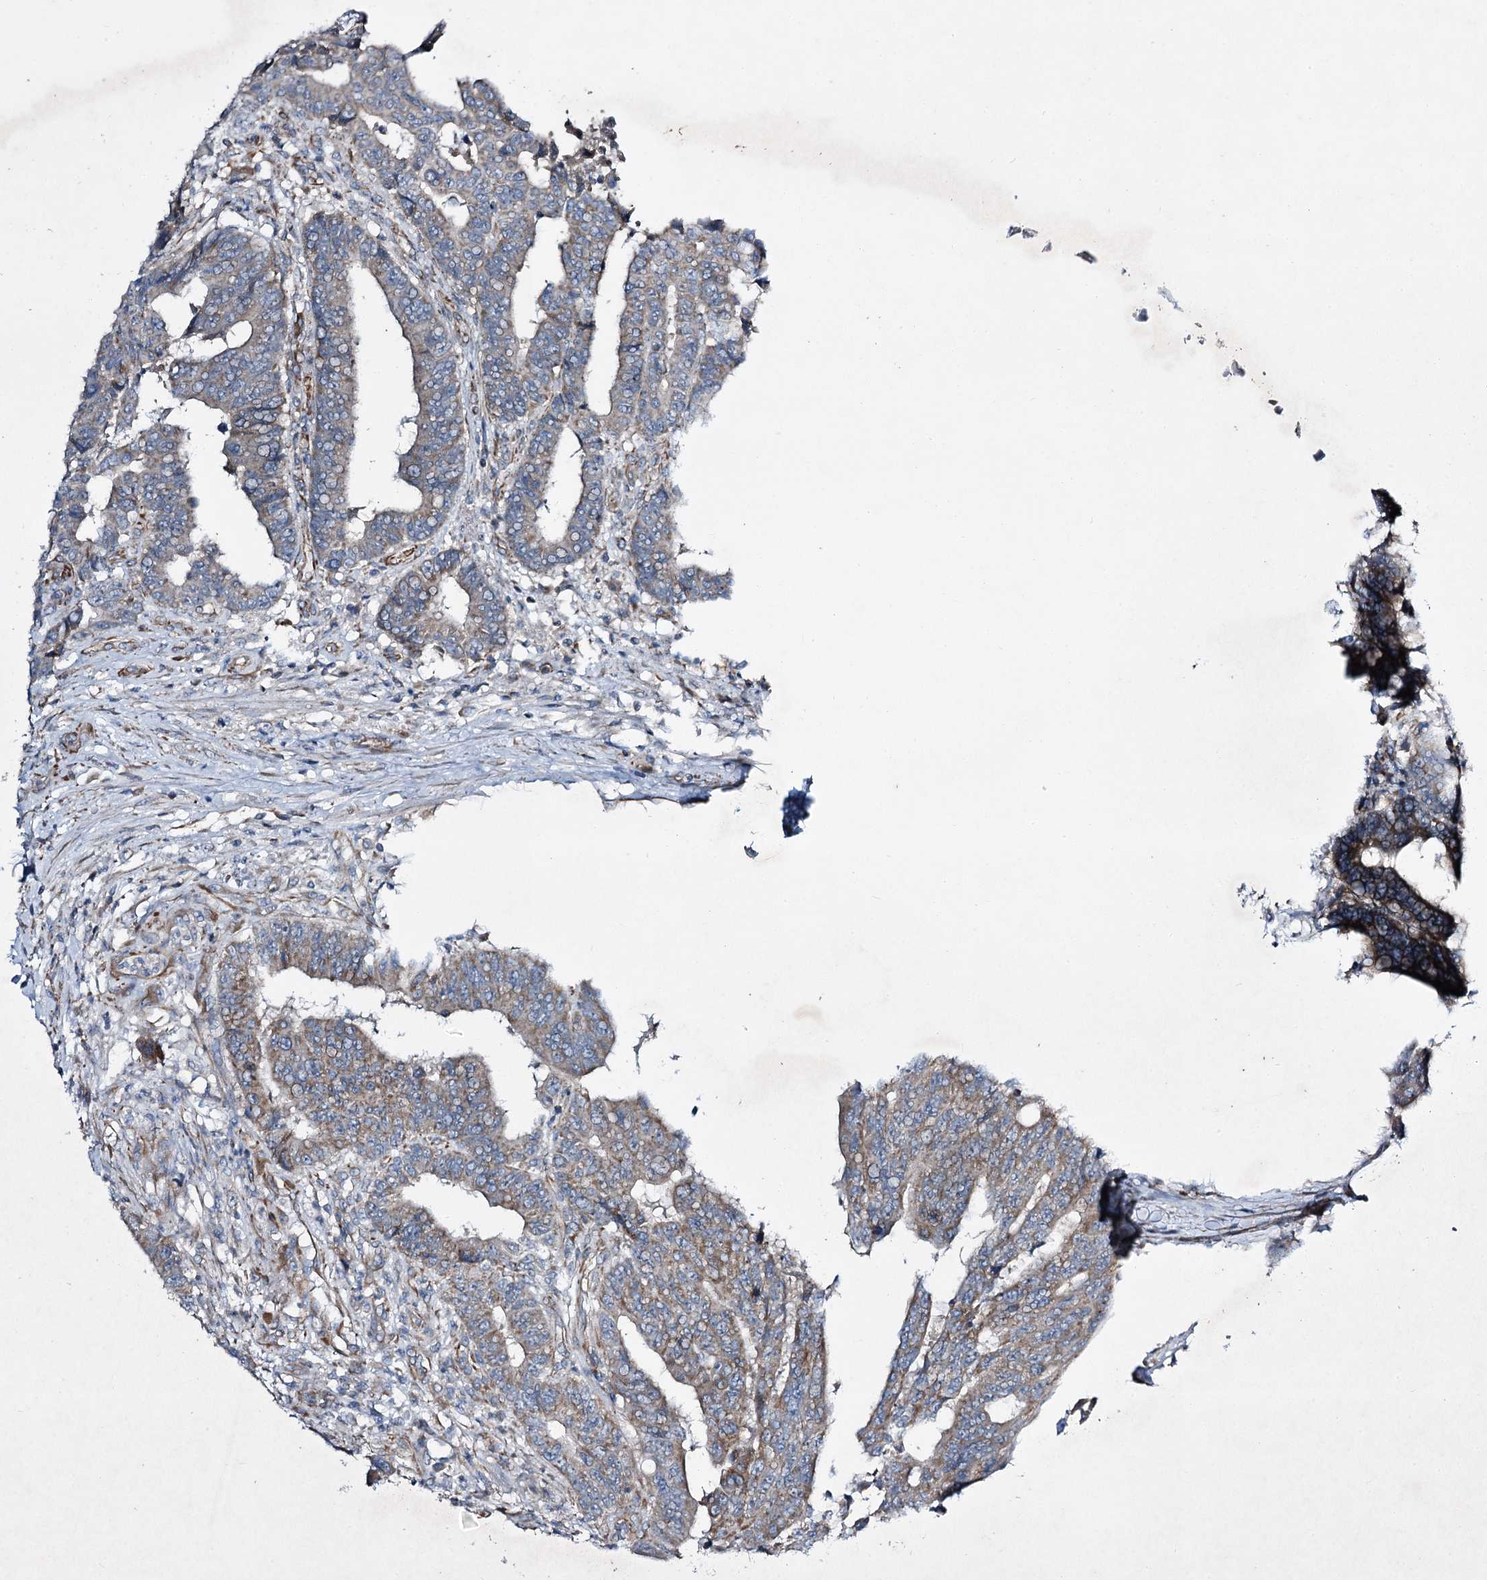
{"staining": {"intensity": "weak", "quantity": "25%-75%", "location": "cytoplasmic/membranous"}, "tissue": "colorectal cancer", "cell_type": "Tumor cells", "image_type": "cancer", "snomed": [{"axis": "morphology", "description": "Adenocarcinoma, NOS"}, {"axis": "topography", "description": "Rectum"}], "caption": "Protein analysis of colorectal cancer (adenocarcinoma) tissue demonstrates weak cytoplasmic/membranous expression in approximately 25%-75% of tumor cells.", "gene": "KIAA0825", "patient": {"sex": "male", "age": 84}}